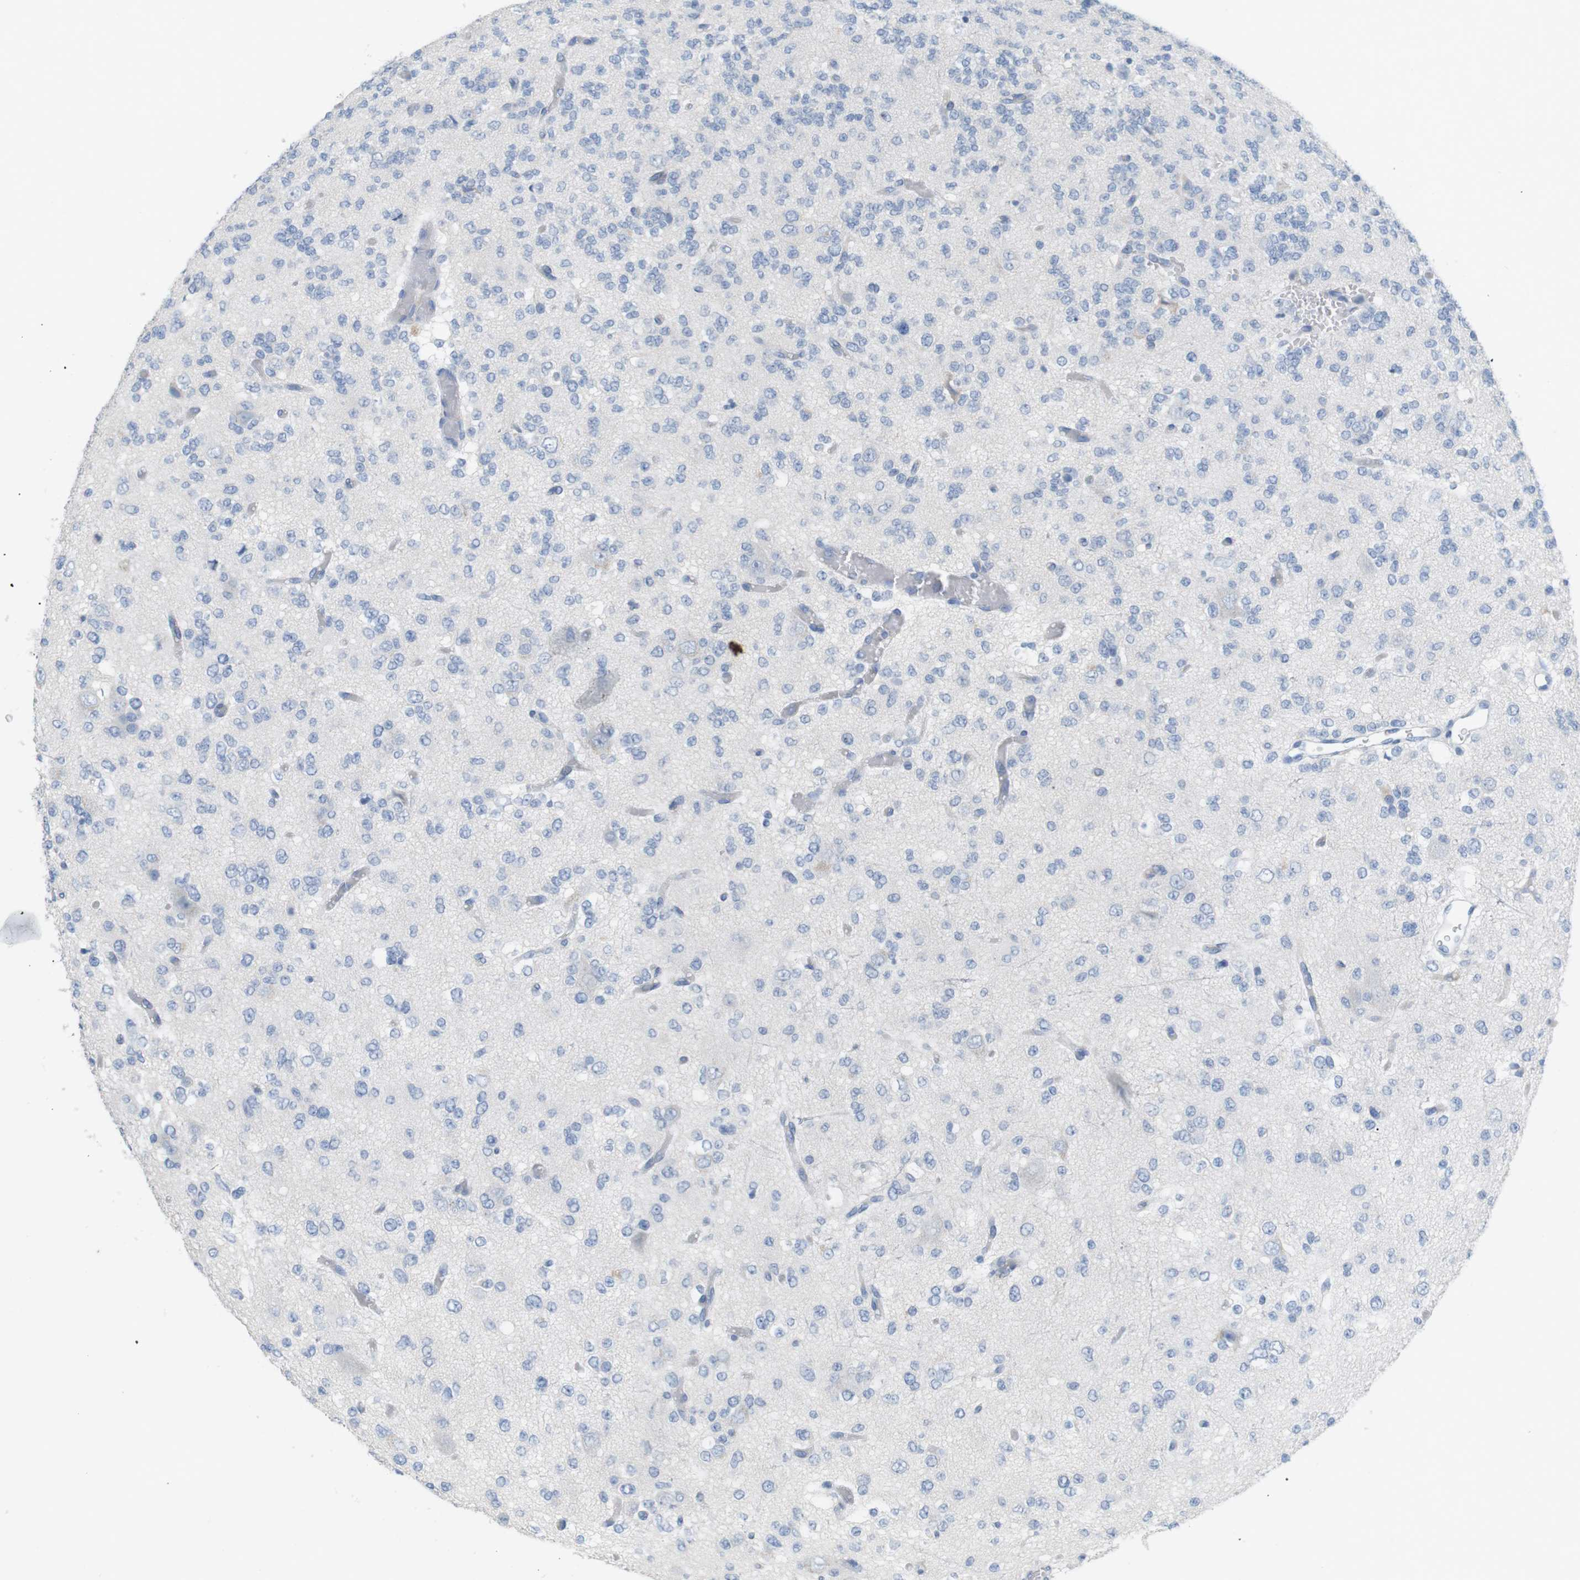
{"staining": {"intensity": "negative", "quantity": "none", "location": "none"}, "tissue": "glioma", "cell_type": "Tumor cells", "image_type": "cancer", "snomed": [{"axis": "morphology", "description": "Glioma, malignant, Low grade"}, {"axis": "topography", "description": "Brain"}], "caption": "A histopathology image of human malignant glioma (low-grade) is negative for staining in tumor cells.", "gene": "HBG2", "patient": {"sex": "male", "age": 38}}